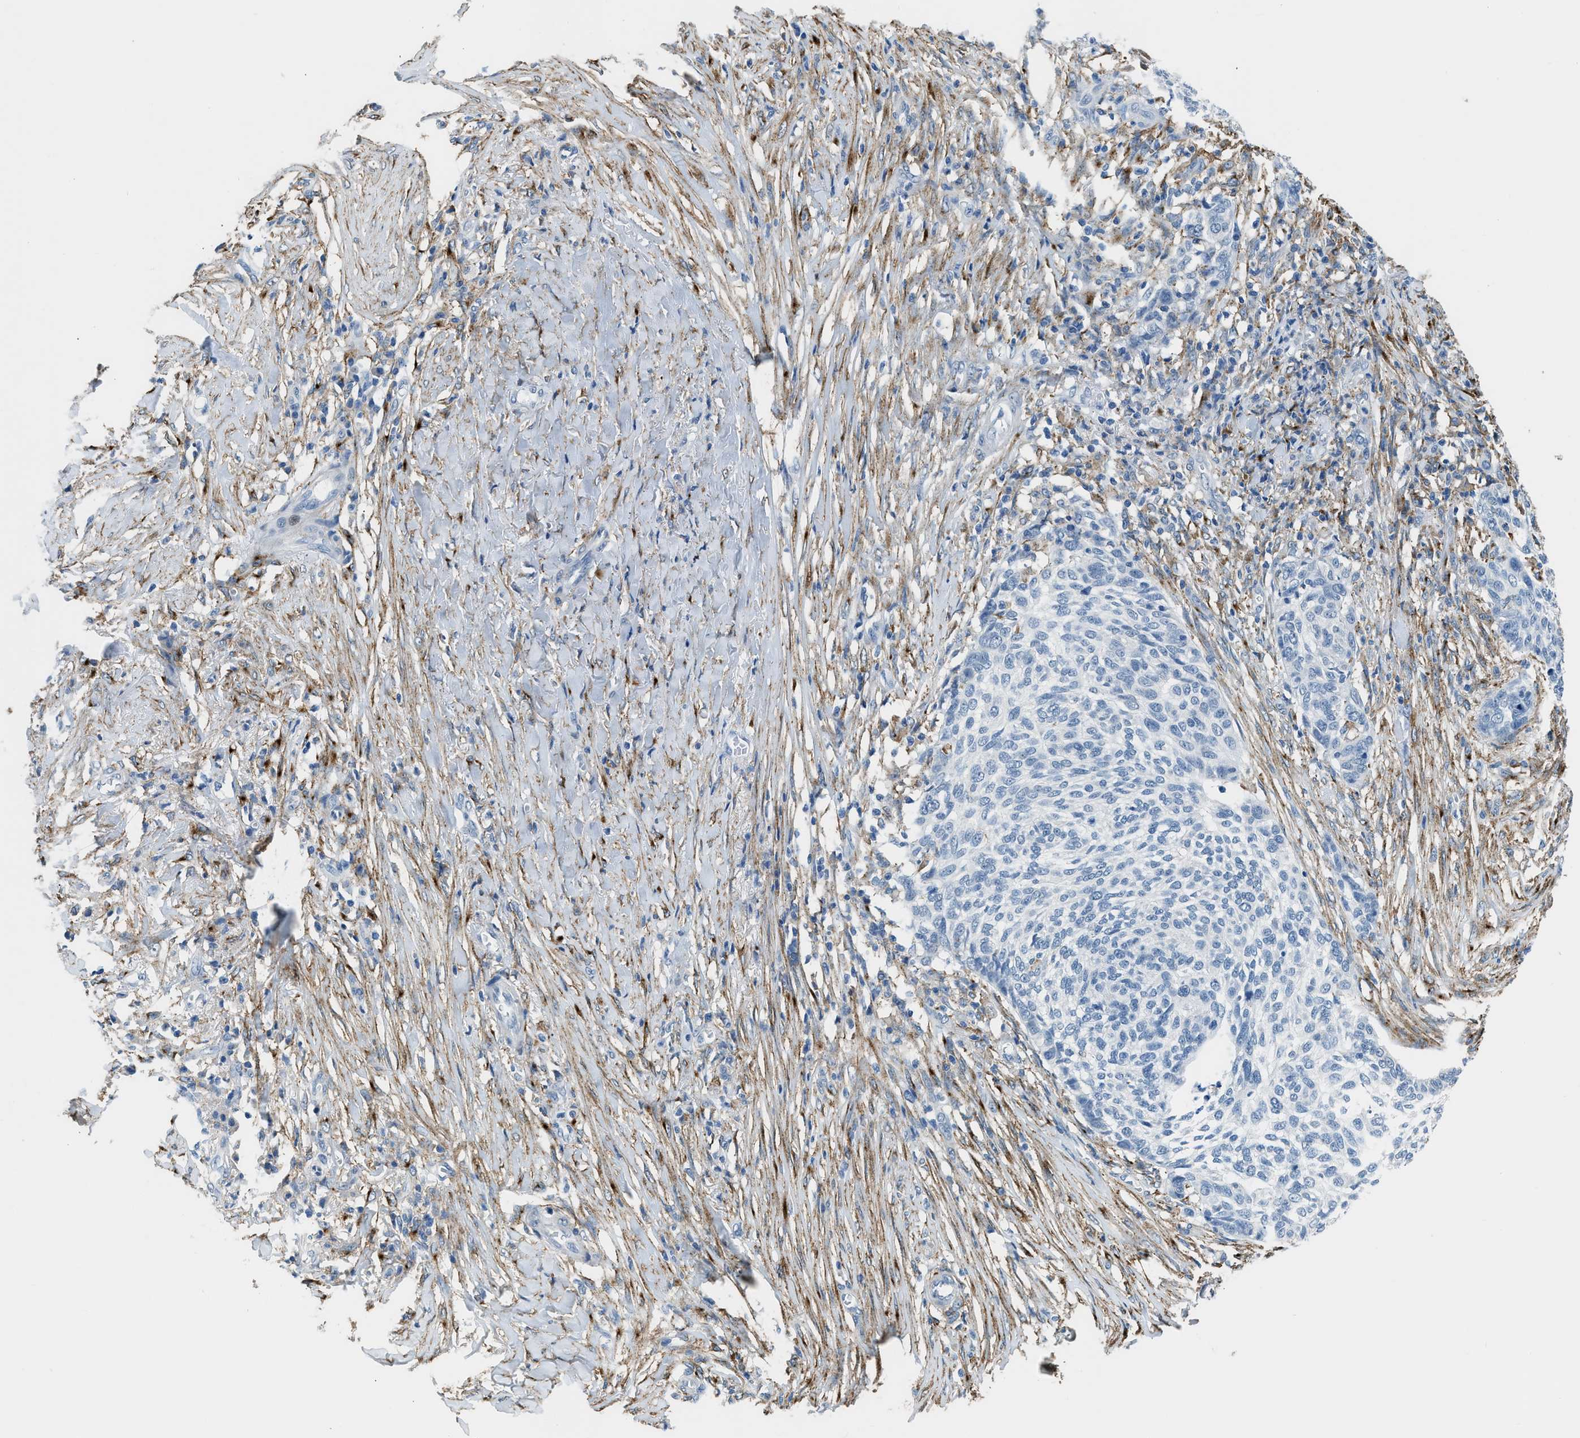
{"staining": {"intensity": "negative", "quantity": "none", "location": "none"}, "tissue": "skin cancer", "cell_type": "Tumor cells", "image_type": "cancer", "snomed": [{"axis": "morphology", "description": "Basal cell carcinoma"}, {"axis": "topography", "description": "Skin"}], "caption": "Tumor cells are negative for protein expression in human basal cell carcinoma (skin). (Stains: DAB immunohistochemistry with hematoxylin counter stain, Microscopy: brightfield microscopy at high magnification).", "gene": "LRP1", "patient": {"sex": "male", "age": 85}}